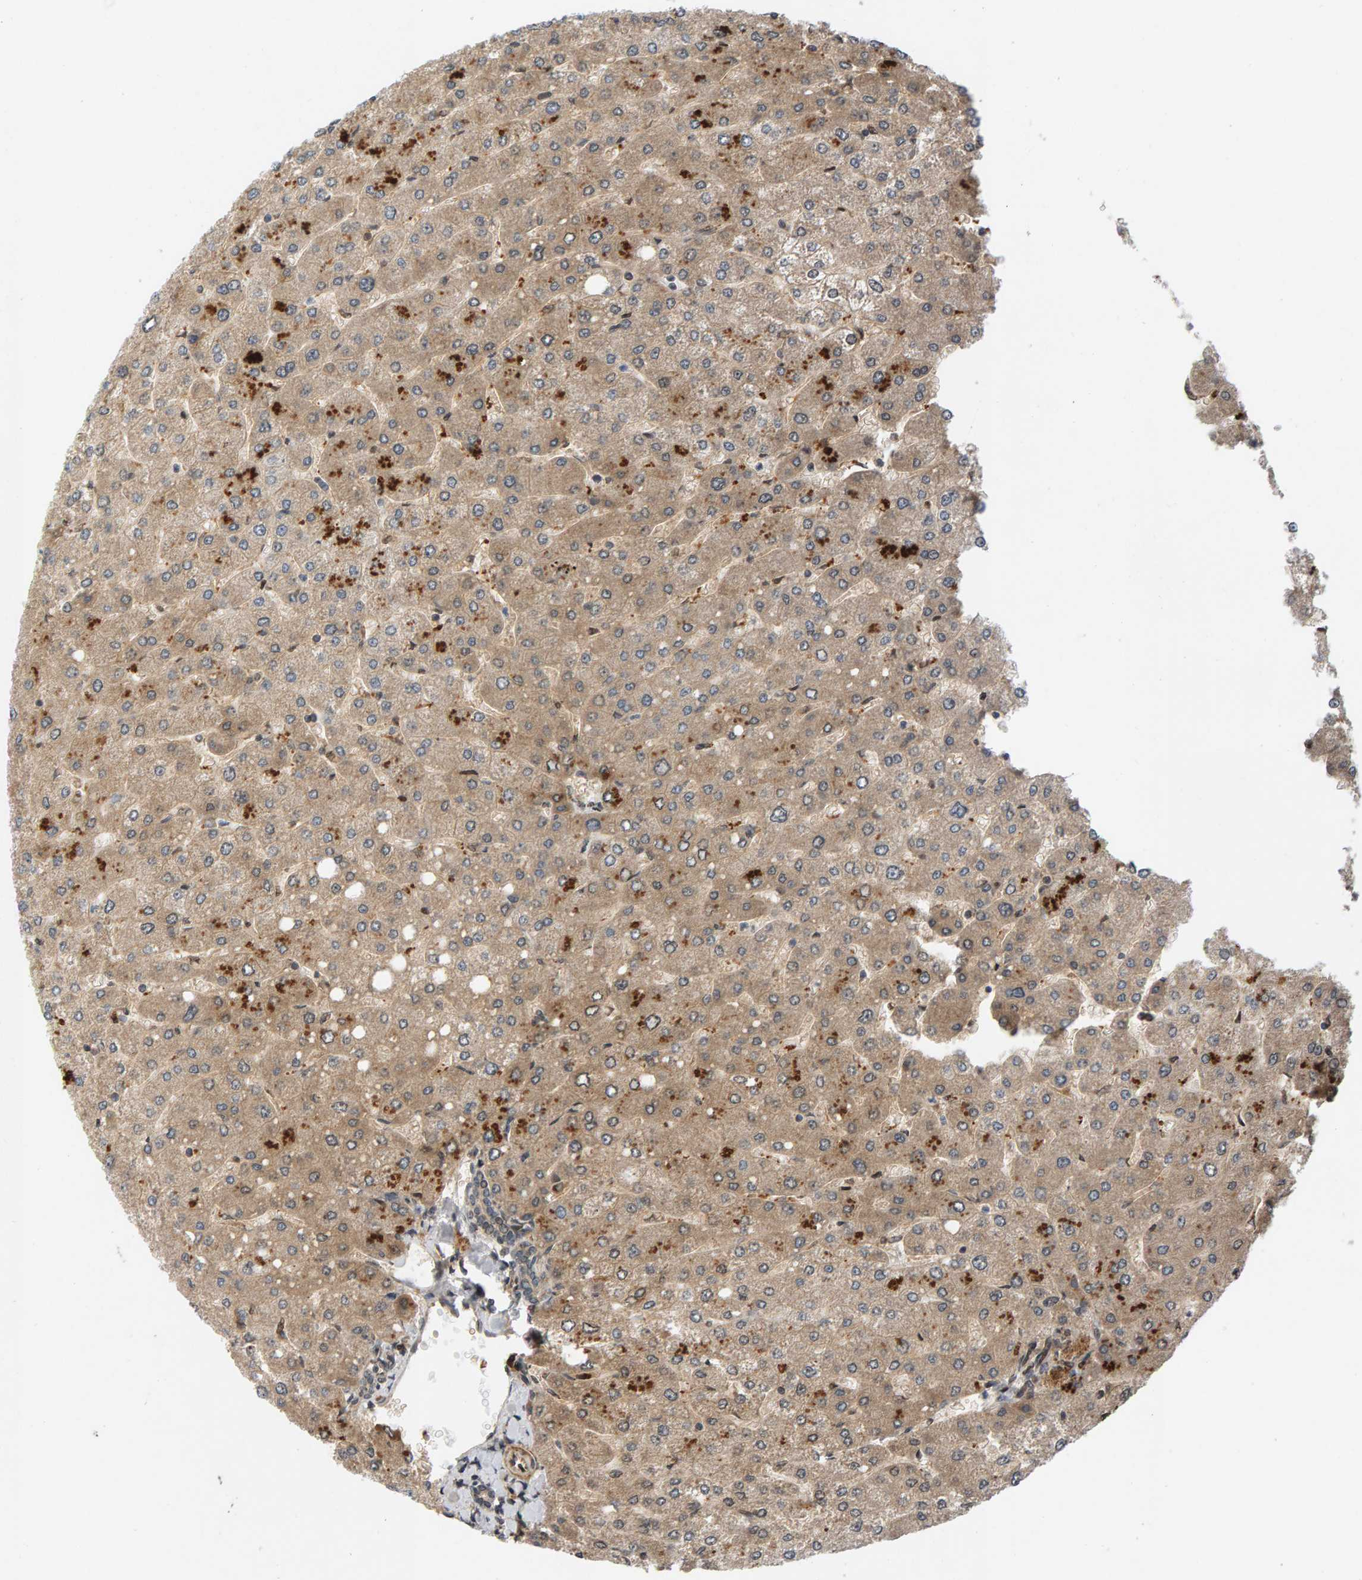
{"staining": {"intensity": "moderate", "quantity": "25%-75%", "location": "cytoplasmic/membranous"}, "tissue": "liver", "cell_type": "Cholangiocytes", "image_type": "normal", "snomed": [{"axis": "morphology", "description": "Normal tissue, NOS"}, {"axis": "topography", "description": "Liver"}], "caption": "Immunohistochemistry (IHC) photomicrograph of unremarkable liver: liver stained using immunohistochemistry shows medium levels of moderate protein expression localized specifically in the cytoplasmic/membranous of cholangiocytes, appearing as a cytoplasmic/membranous brown color.", "gene": "BAHCC1", "patient": {"sex": "male", "age": 55}}